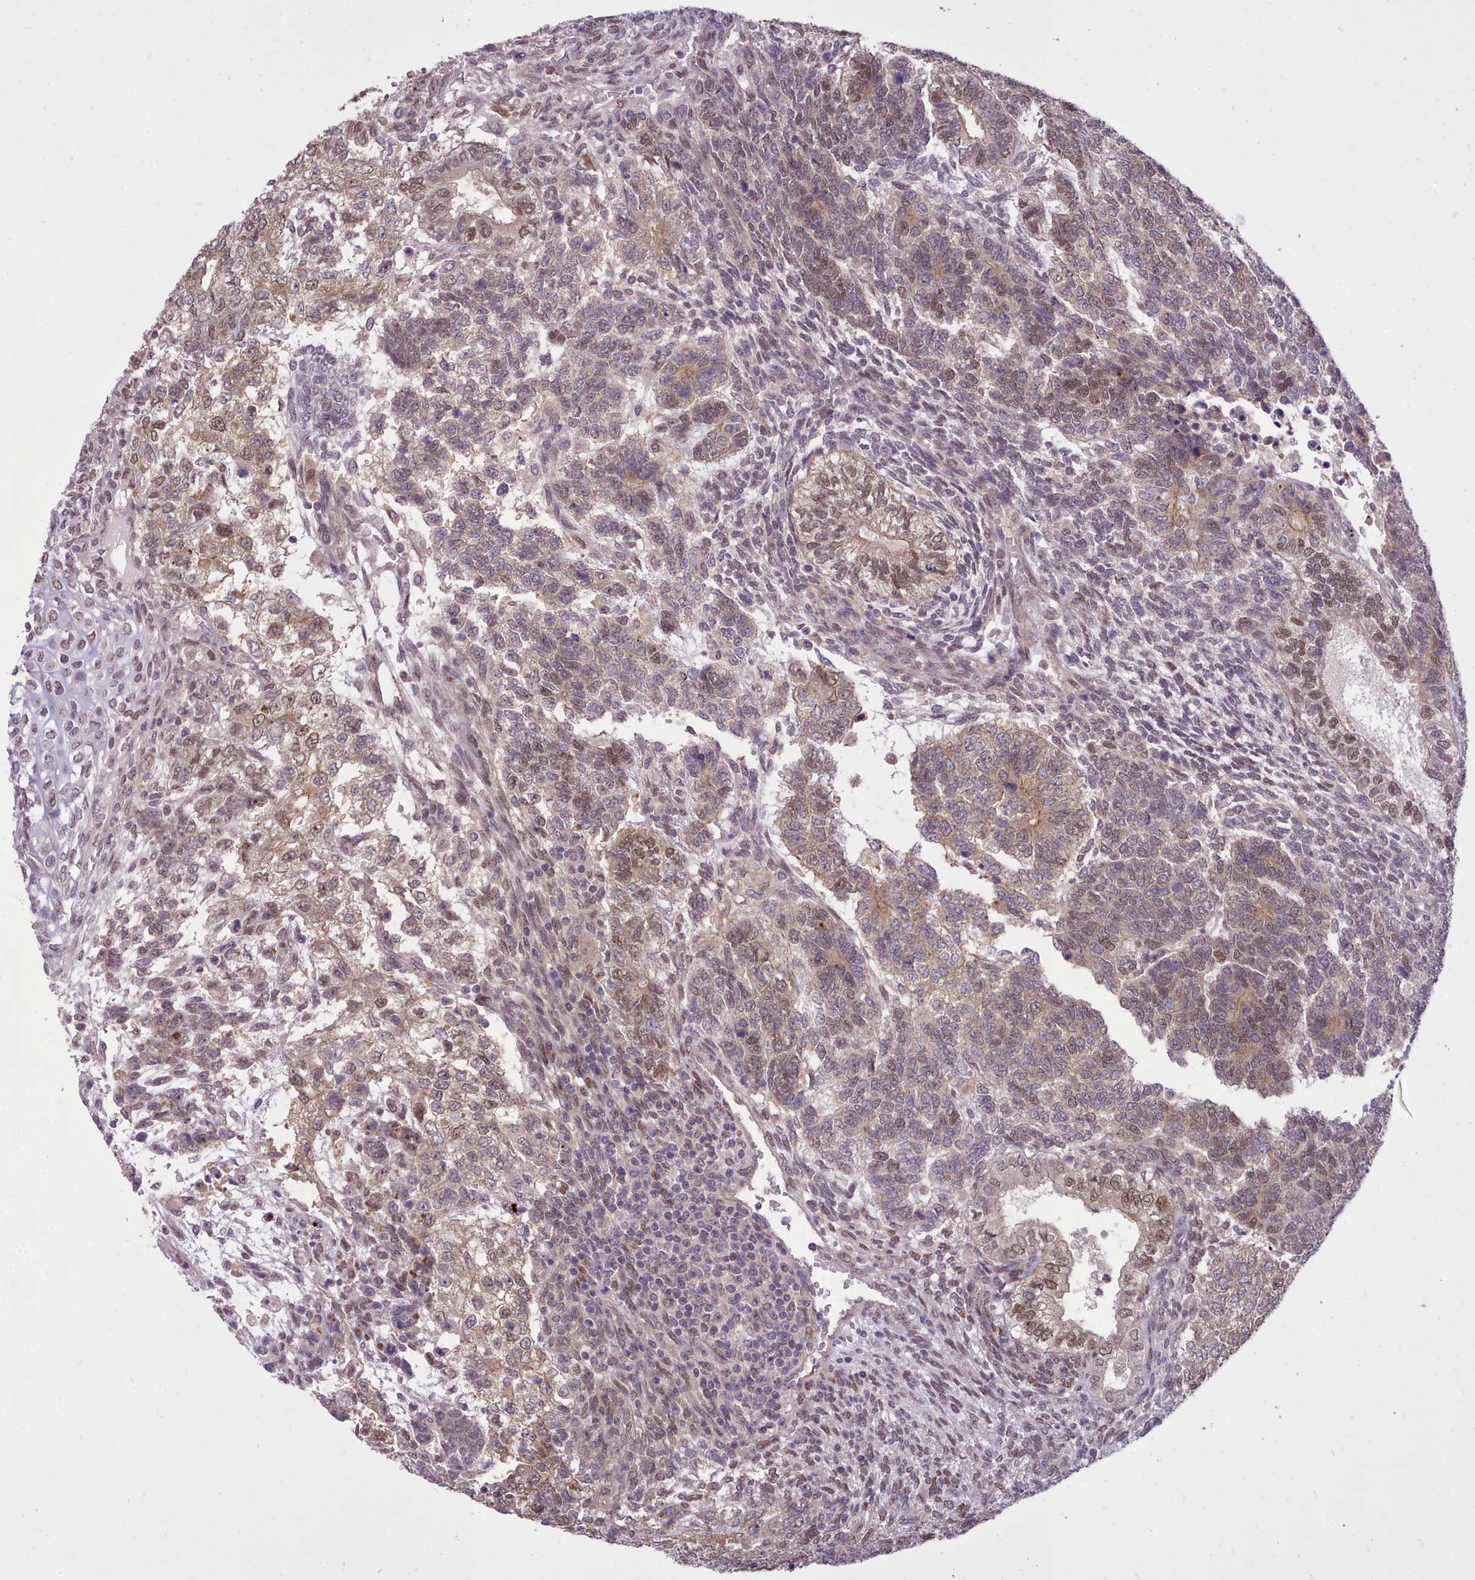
{"staining": {"intensity": "moderate", "quantity": "25%-75%", "location": "cytoplasmic/membranous,nuclear"}, "tissue": "testis cancer", "cell_type": "Tumor cells", "image_type": "cancer", "snomed": [{"axis": "morphology", "description": "Carcinoma, Embryonal, NOS"}, {"axis": "topography", "description": "Testis"}], "caption": "Protein staining demonstrates moderate cytoplasmic/membranous and nuclear staining in approximately 25%-75% of tumor cells in testis cancer. (IHC, brightfield microscopy, high magnification).", "gene": "AHCY", "patient": {"sex": "male", "age": 23}}